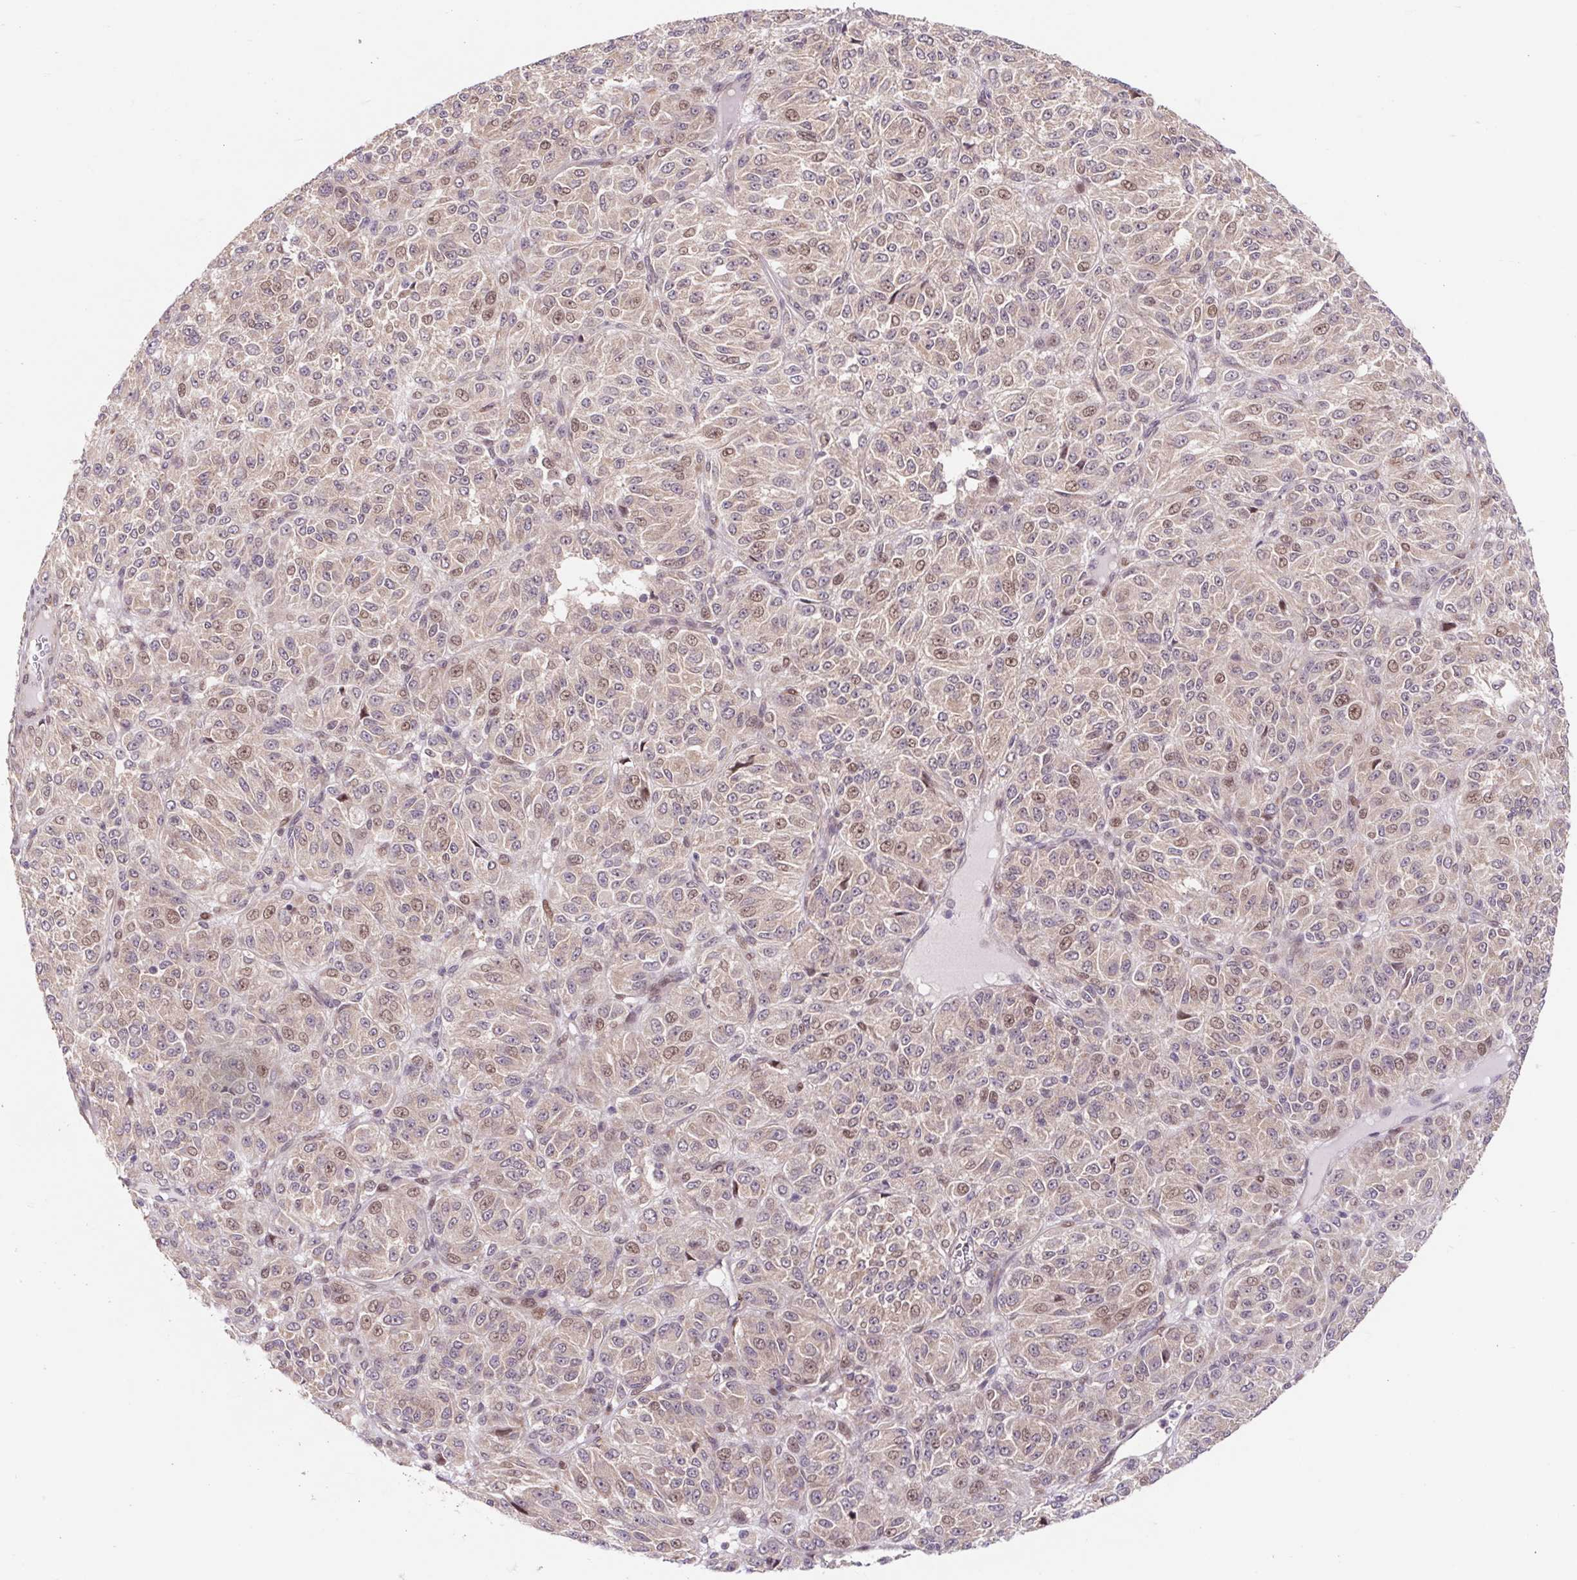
{"staining": {"intensity": "weak", "quantity": ">75%", "location": "cytoplasmic/membranous,nuclear"}, "tissue": "melanoma", "cell_type": "Tumor cells", "image_type": "cancer", "snomed": [{"axis": "morphology", "description": "Malignant melanoma, Metastatic site"}, {"axis": "topography", "description": "Brain"}], "caption": "A low amount of weak cytoplasmic/membranous and nuclear staining is identified in approximately >75% of tumor cells in melanoma tissue. (brown staining indicates protein expression, while blue staining denotes nuclei).", "gene": "HFE", "patient": {"sex": "female", "age": 56}}